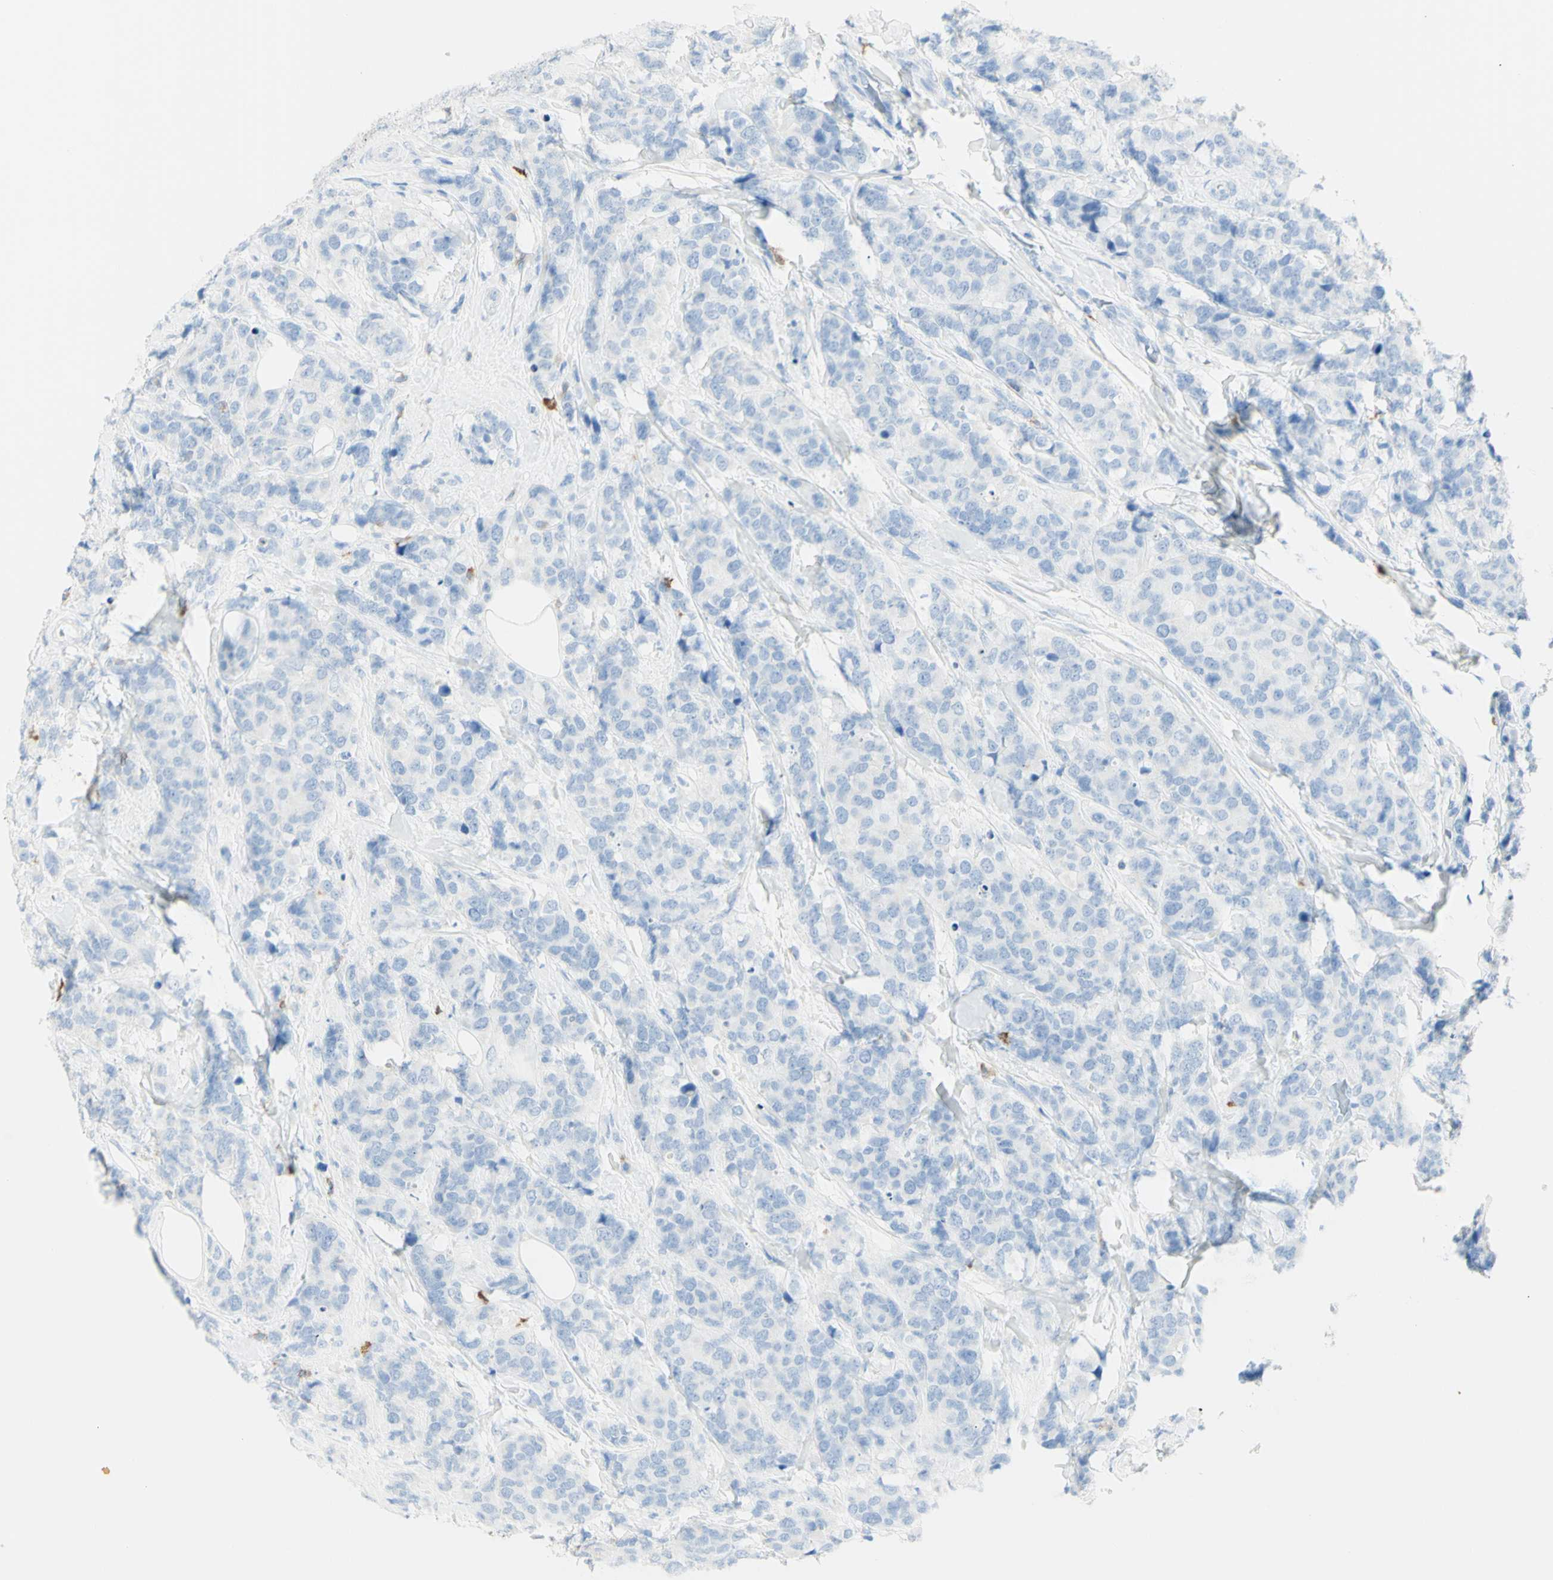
{"staining": {"intensity": "negative", "quantity": "none", "location": "none"}, "tissue": "breast cancer", "cell_type": "Tumor cells", "image_type": "cancer", "snomed": [{"axis": "morphology", "description": "Lobular carcinoma"}, {"axis": "topography", "description": "Breast"}], "caption": "The micrograph reveals no significant expression in tumor cells of breast cancer (lobular carcinoma).", "gene": "LETM1", "patient": {"sex": "female", "age": 59}}